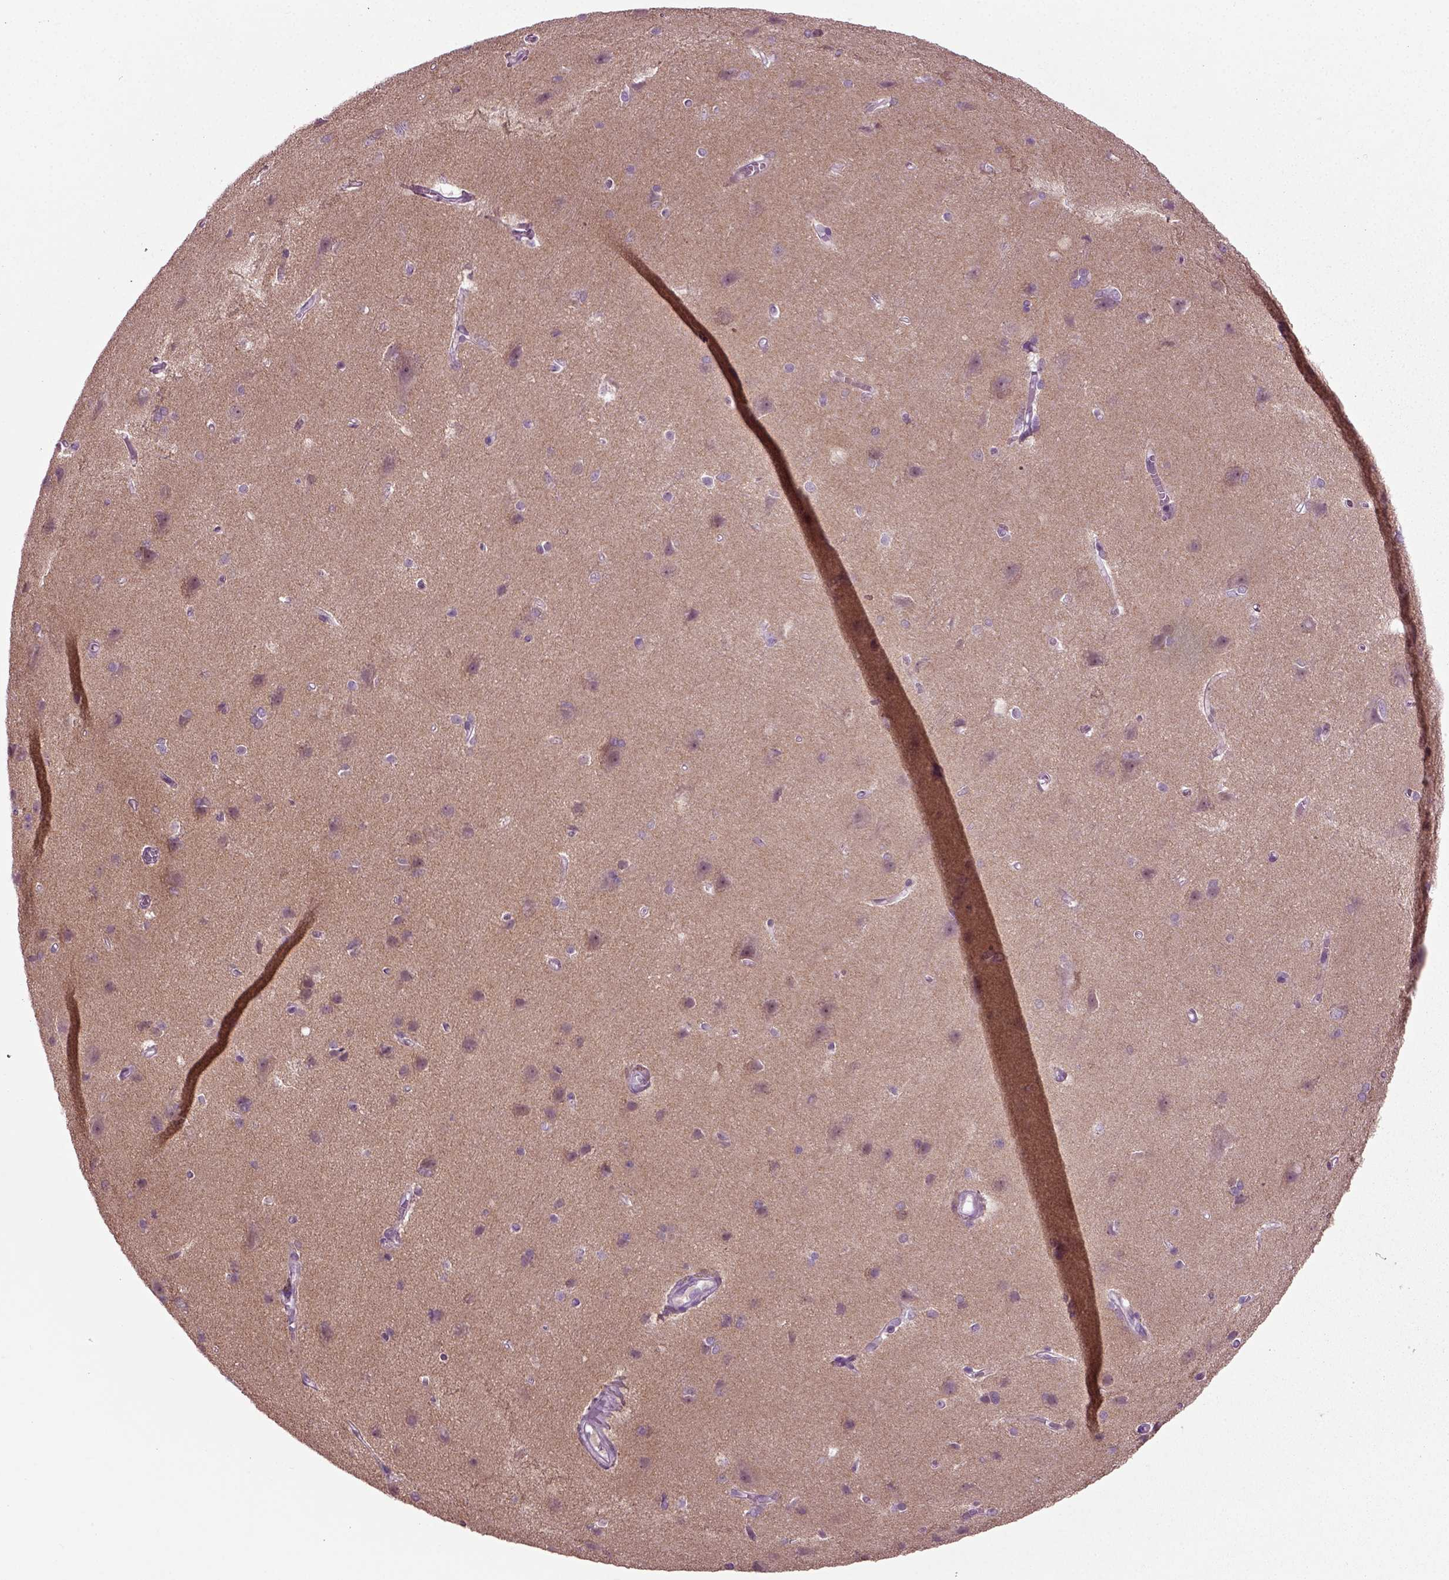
{"staining": {"intensity": "negative", "quantity": "none", "location": "none"}, "tissue": "cerebral cortex", "cell_type": "Endothelial cells", "image_type": "normal", "snomed": [{"axis": "morphology", "description": "Normal tissue, NOS"}, {"axis": "topography", "description": "Cerebral cortex"}], "caption": "Endothelial cells show no significant protein expression in normal cerebral cortex.", "gene": "ZC2HC1C", "patient": {"sex": "male", "age": 37}}